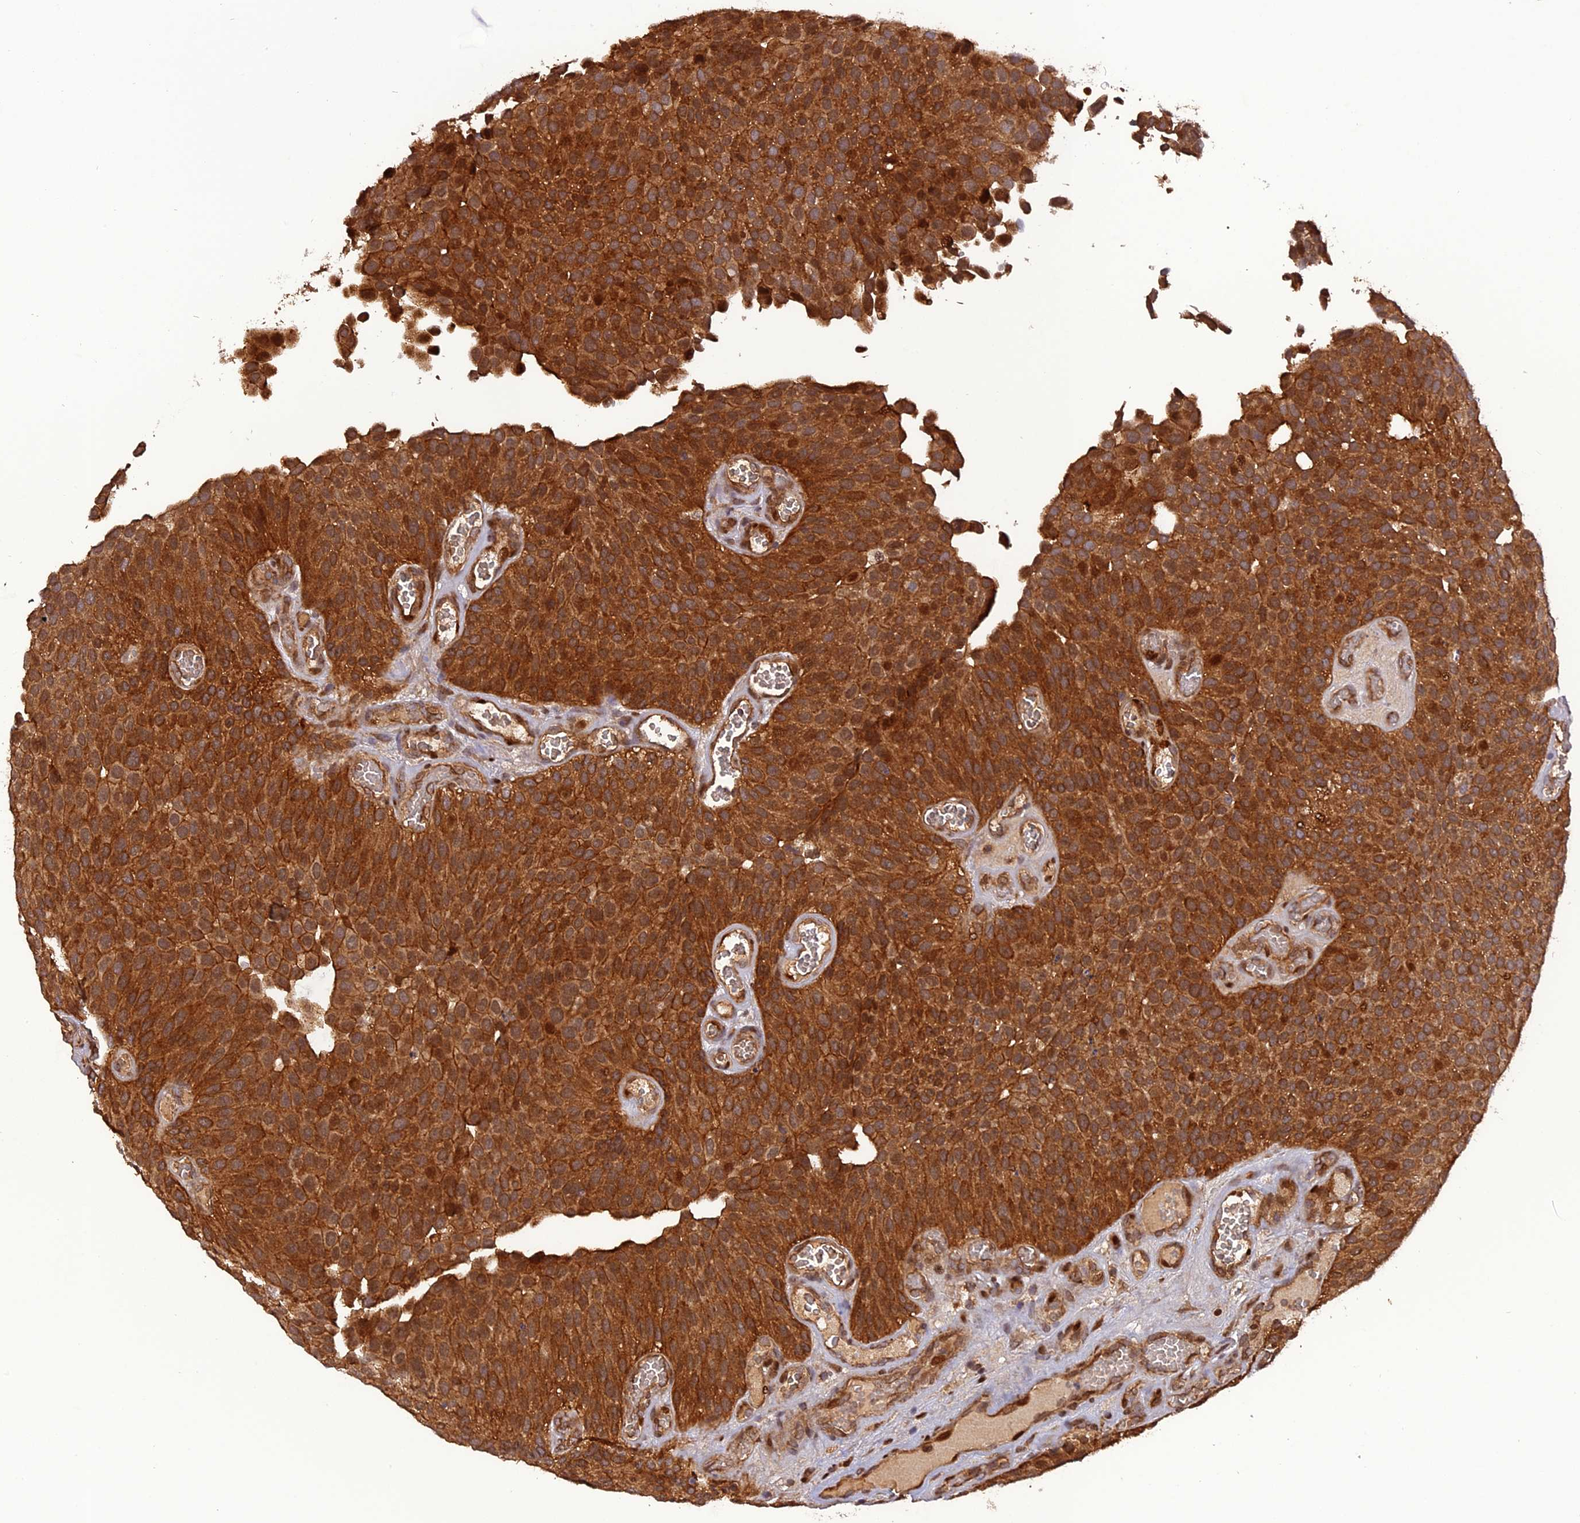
{"staining": {"intensity": "strong", "quantity": ">75%", "location": "cytoplasmic/membranous"}, "tissue": "urothelial cancer", "cell_type": "Tumor cells", "image_type": "cancer", "snomed": [{"axis": "morphology", "description": "Urothelial carcinoma, Low grade"}, {"axis": "topography", "description": "Urinary bladder"}], "caption": "This histopathology image displays IHC staining of human urothelial cancer, with high strong cytoplasmic/membranous staining in approximately >75% of tumor cells.", "gene": "MICALL1", "patient": {"sex": "male", "age": 89}}